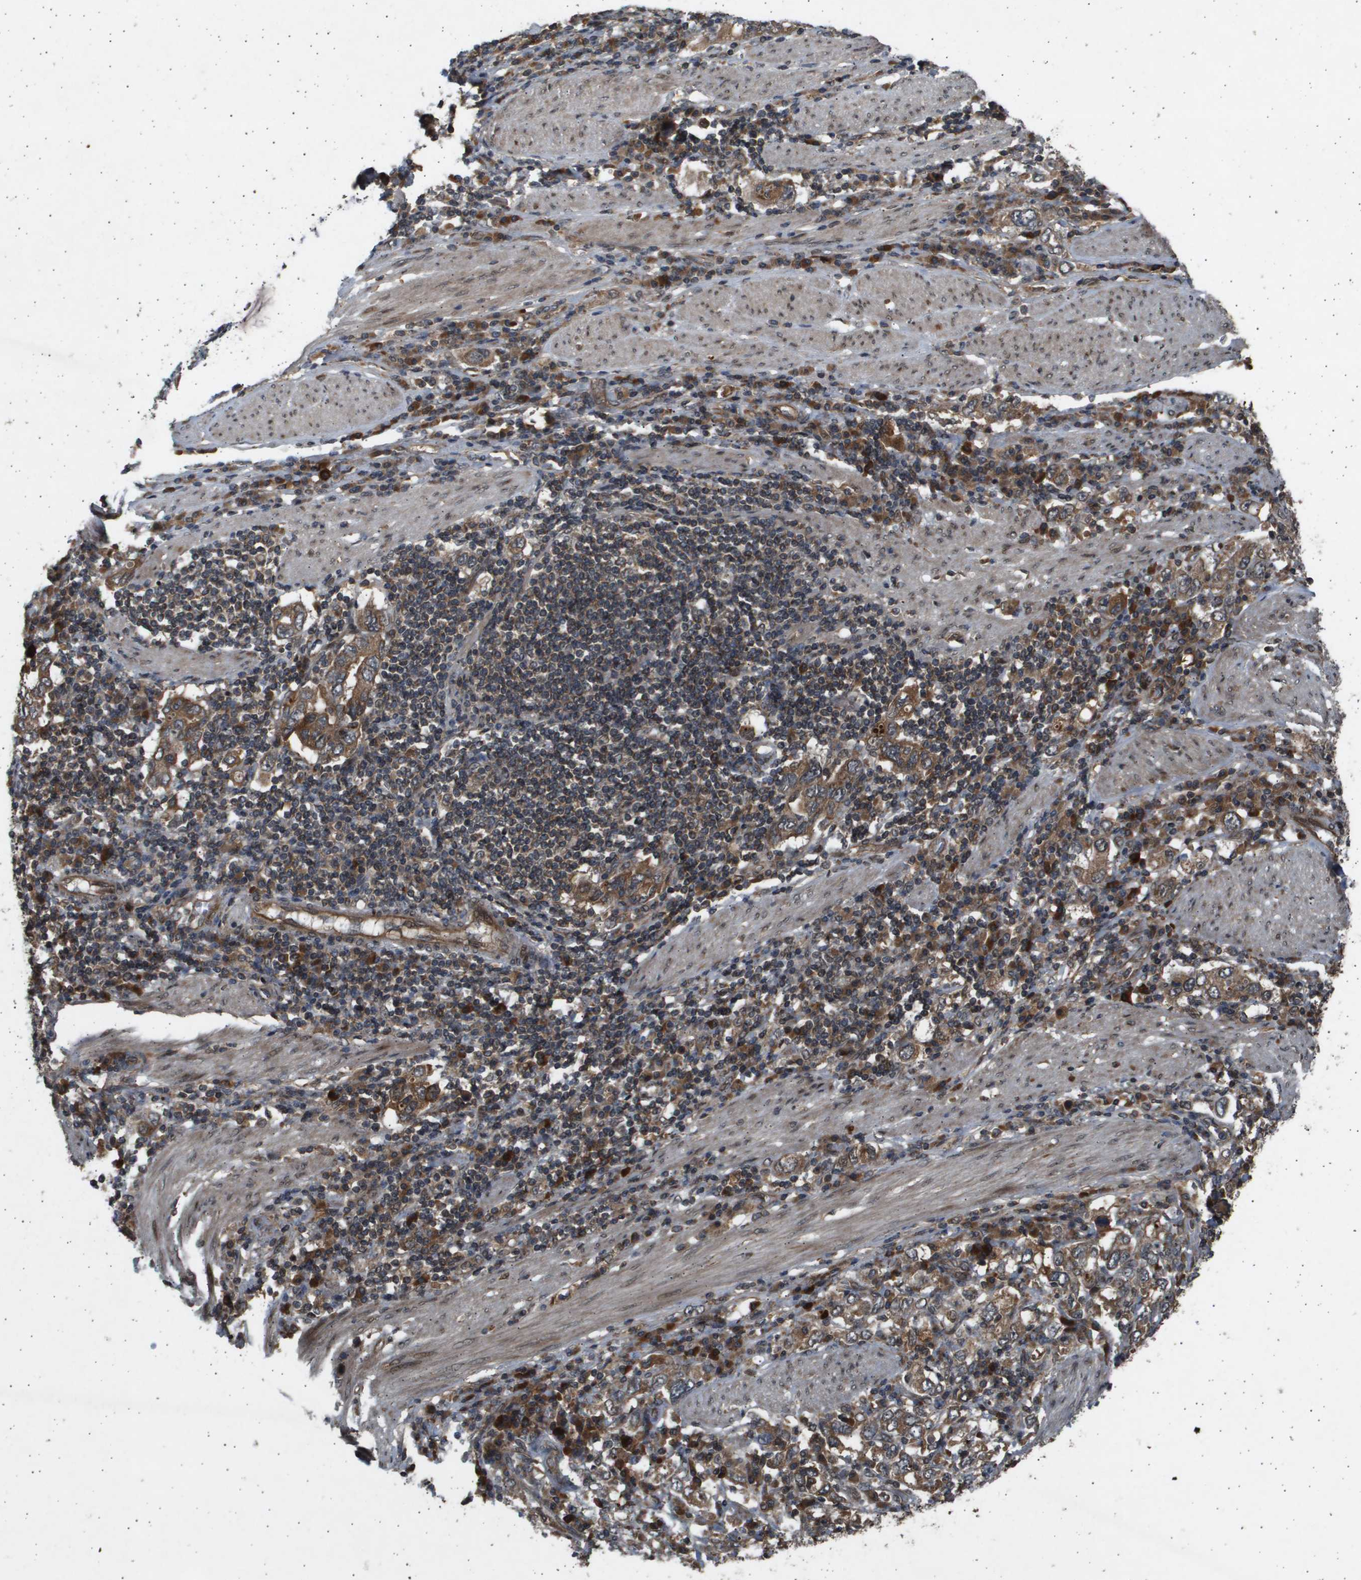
{"staining": {"intensity": "moderate", "quantity": ">75%", "location": "cytoplasmic/membranous"}, "tissue": "stomach cancer", "cell_type": "Tumor cells", "image_type": "cancer", "snomed": [{"axis": "morphology", "description": "Adenocarcinoma, NOS"}, {"axis": "topography", "description": "Stomach, upper"}], "caption": "The immunohistochemical stain highlights moderate cytoplasmic/membranous expression in tumor cells of stomach adenocarcinoma tissue.", "gene": "TNRC6A", "patient": {"sex": "male", "age": 62}}